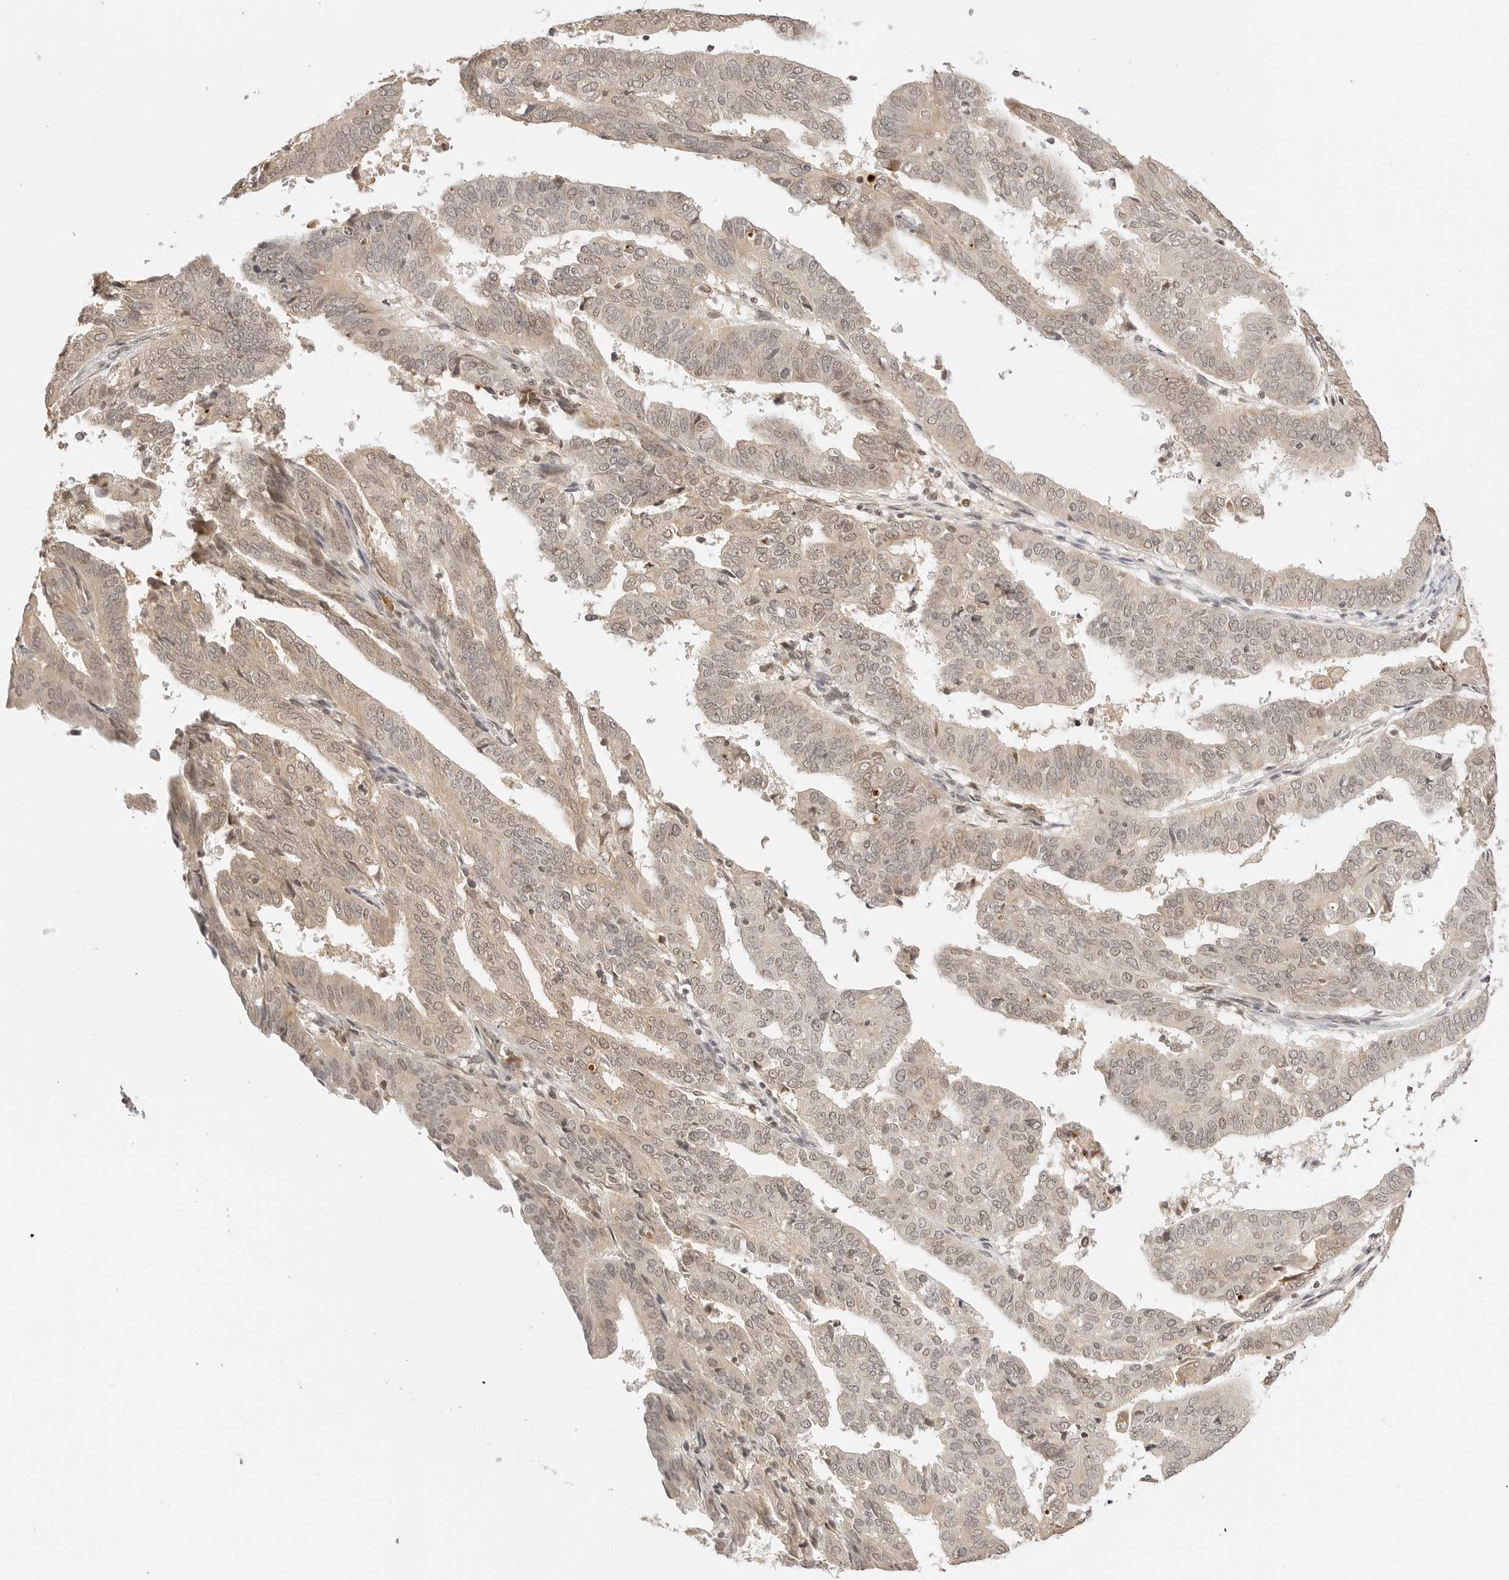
{"staining": {"intensity": "weak", "quantity": ">75%", "location": "cytoplasmic/membranous,nuclear"}, "tissue": "endometrial cancer", "cell_type": "Tumor cells", "image_type": "cancer", "snomed": [{"axis": "morphology", "description": "Adenocarcinoma, NOS"}, {"axis": "topography", "description": "Uterus"}], "caption": "This photomicrograph displays endometrial adenocarcinoma stained with IHC to label a protein in brown. The cytoplasmic/membranous and nuclear of tumor cells show weak positivity for the protein. Nuclei are counter-stained blue.", "gene": "SEPTIN4", "patient": {"sex": "female", "age": 77}}